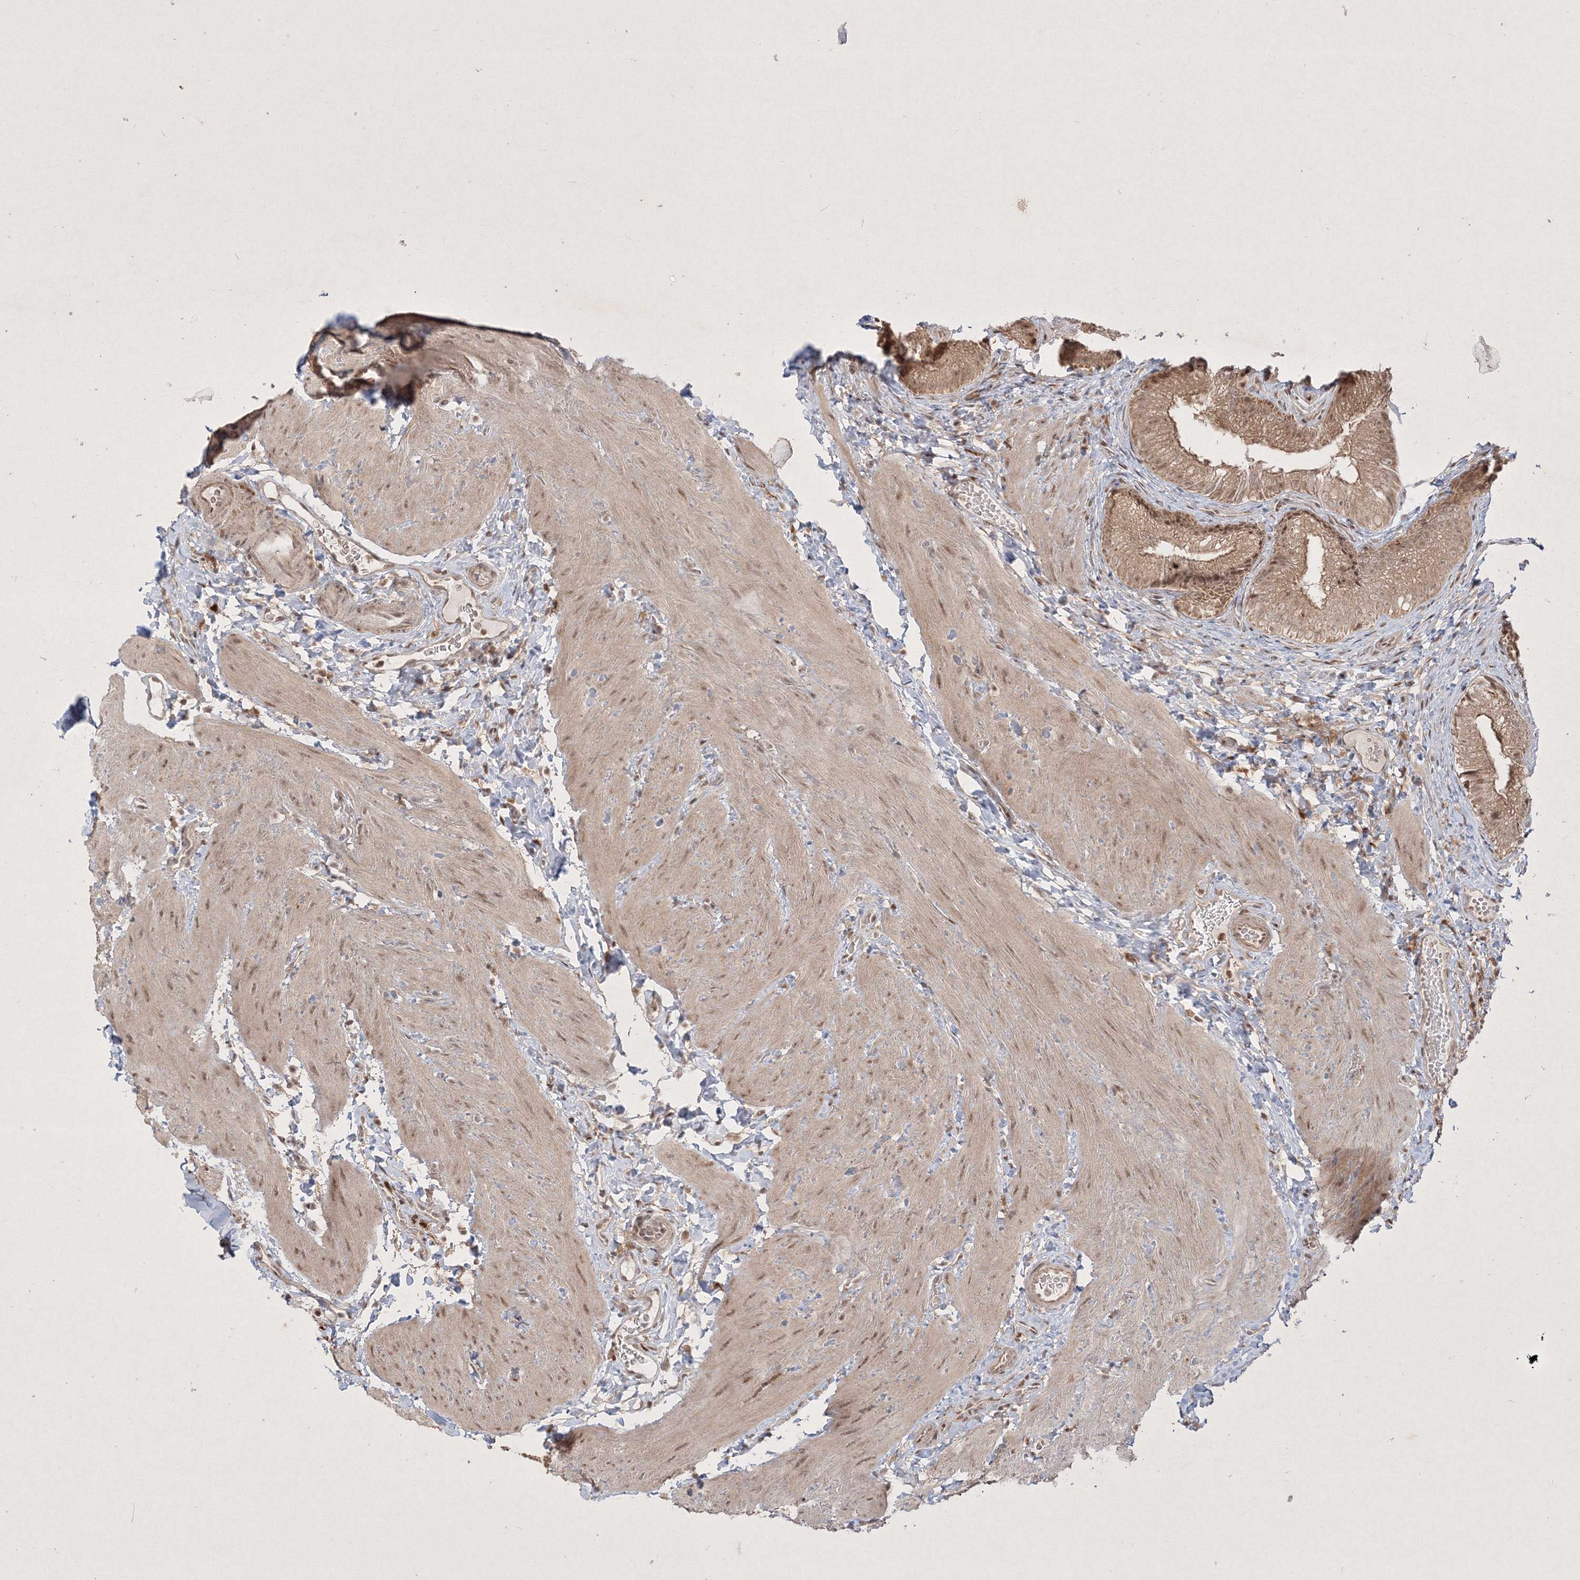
{"staining": {"intensity": "moderate", "quantity": ">75%", "location": "cytoplasmic/membranous,nuclear"}, "tissue": "gallbladder", "cell_type": "Glandular cells", "image_type": "normal", "snomed": [{"axis": "morphology", "description": "Normal tissue, NOS"}, {"axis": "topography", "description": "Gallbladder"}], "caption": "Protein expression analysis of unremarkable gallbladder demonstrates moderate cytoplasmic/membranous,nuclear expression in about >75% of glandular cells.", "gene": "TAB1", "patient": {"sex": "female", "age": 30}}